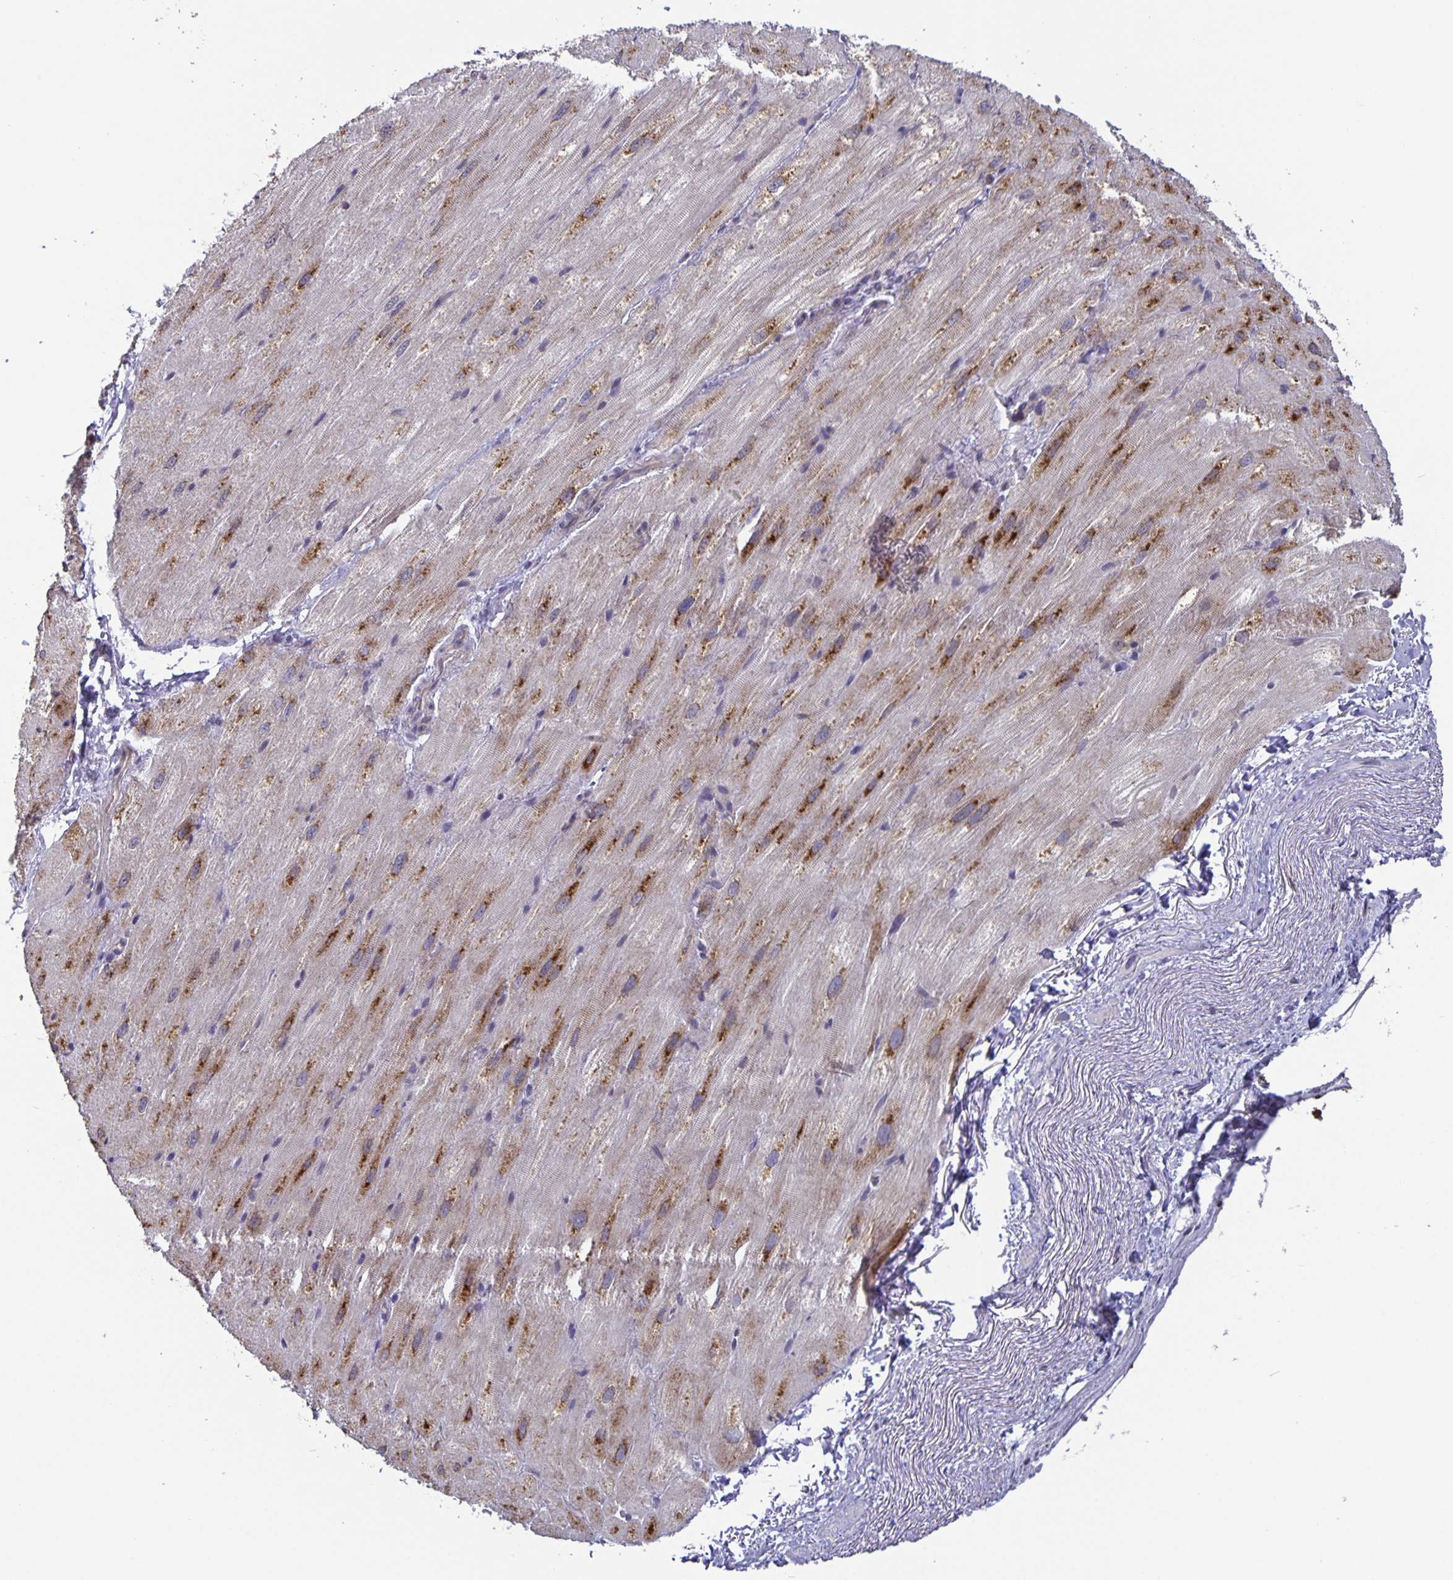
{"staining": {"intensity": "moderate", "quantity": "25%-75%", "location": "cytoplasmic/membranous"}, "tissue": "heart muscle", "cell_type": "Cardiomyocytes", "image_type": "normal", "snomed": [{"axis": "morphology", "description": "Normal tissue, NOS"}, {"axis": "topography", "description": "Heart"}], "caption": "Immunohistochemical staining of benign human heart muscle exhibits moderate cytoplasmic/membranous protein positivity in about 25%-75% of cardiomyocytes.", "gene": "FEM1C", "patient": {"sex": "male", "age": 62}}